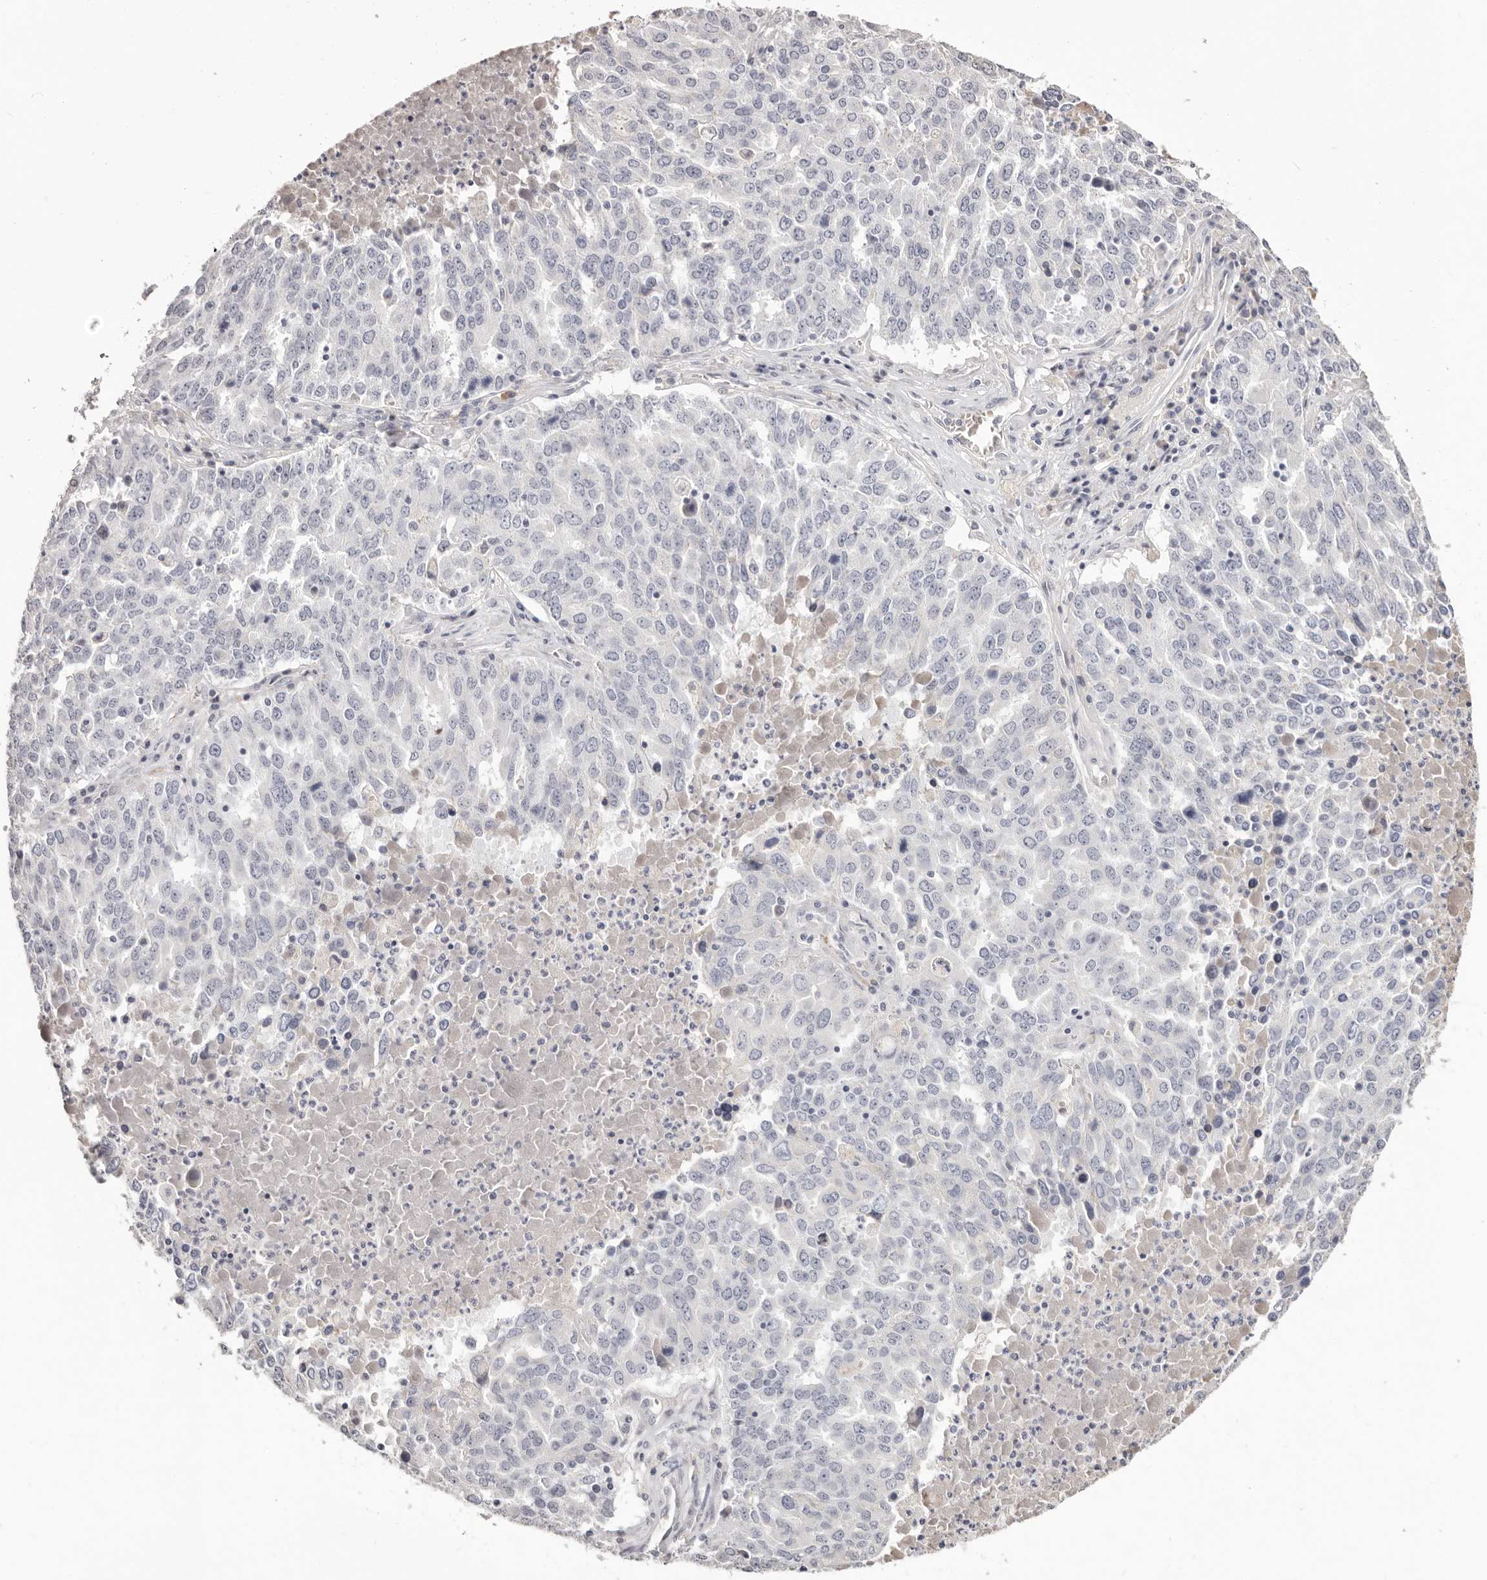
{"staining": {"intensity": "negative", "quantity": "none", "location": "none"}, "tissue": "ovarian cancer", "cell_type": "Tumor cells", "image_type": "cancer", "snomed": [{"axis": "morphology", "description": "Carcinoma, endometroid"}, {"axis": "topography", "description": "Ovary"}], "caption": "Human ovarian cancer (endometroid carcinoma) stained for a protein using immunohistochemistry demonstrates no expression in tumor cells.", "gene": "PCDHB6", "patient": {"sex": "female", "age": 62}}